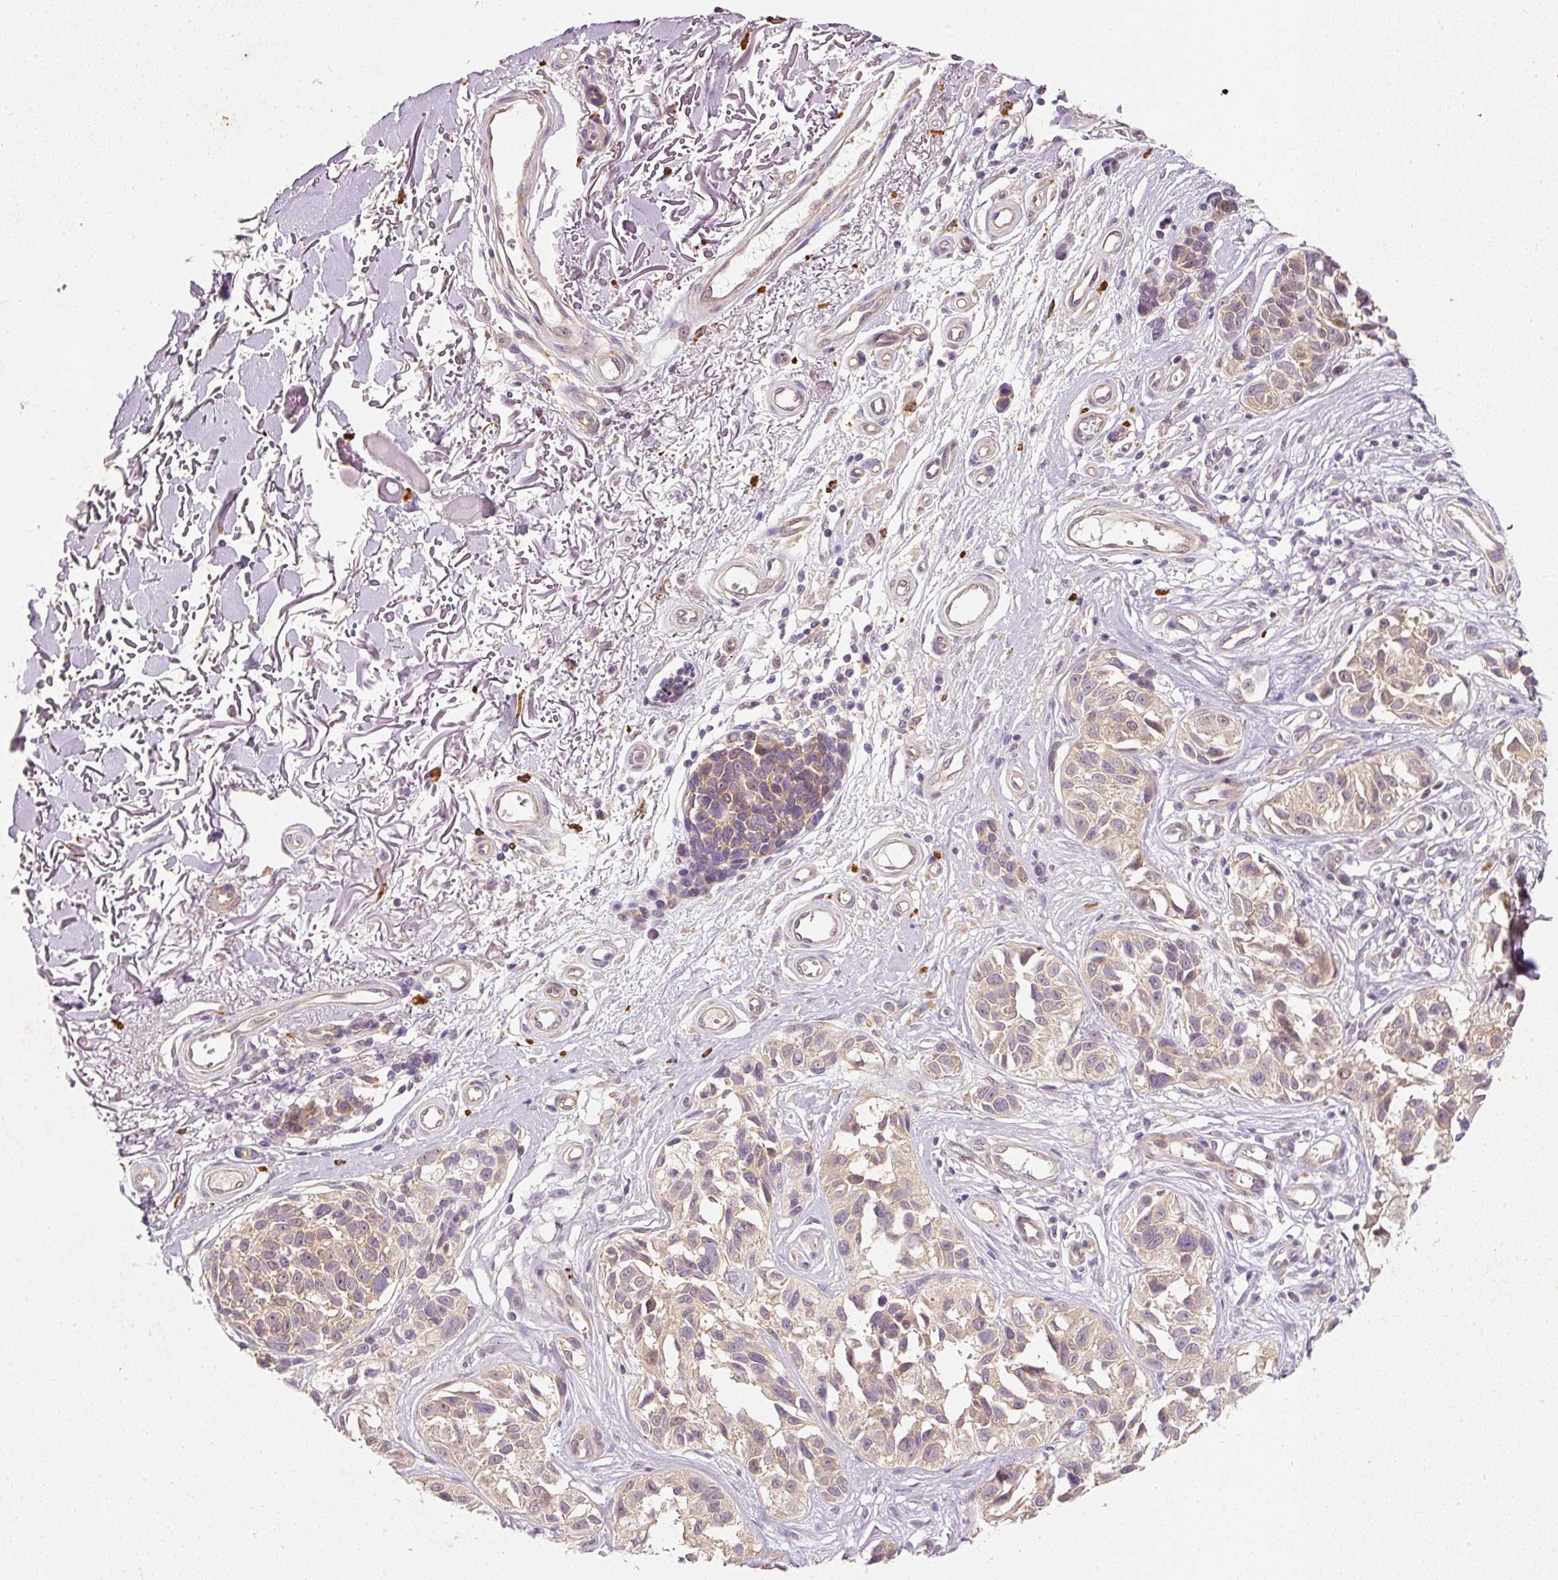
{"staining": {"intensity": "moderate", "quantity": ">75%", "location": "cytoplasmic/membranous"}, "tissue": "melanoma", "cell_type": "Tumor cells", "image_type": "cancer", "snomed": [{"axis": "morphology", "description": "Malignant melanoma, NOS"}, {"axis": "topography", "description": "Skin"}], "caption": "Melanoma stained with a brown dye displays moderate cytoplasmic/membranous positive positivity in about >75% of tumor cells.", "gene": "RGL2", "patient": {"sex": "male", "age": 73}}